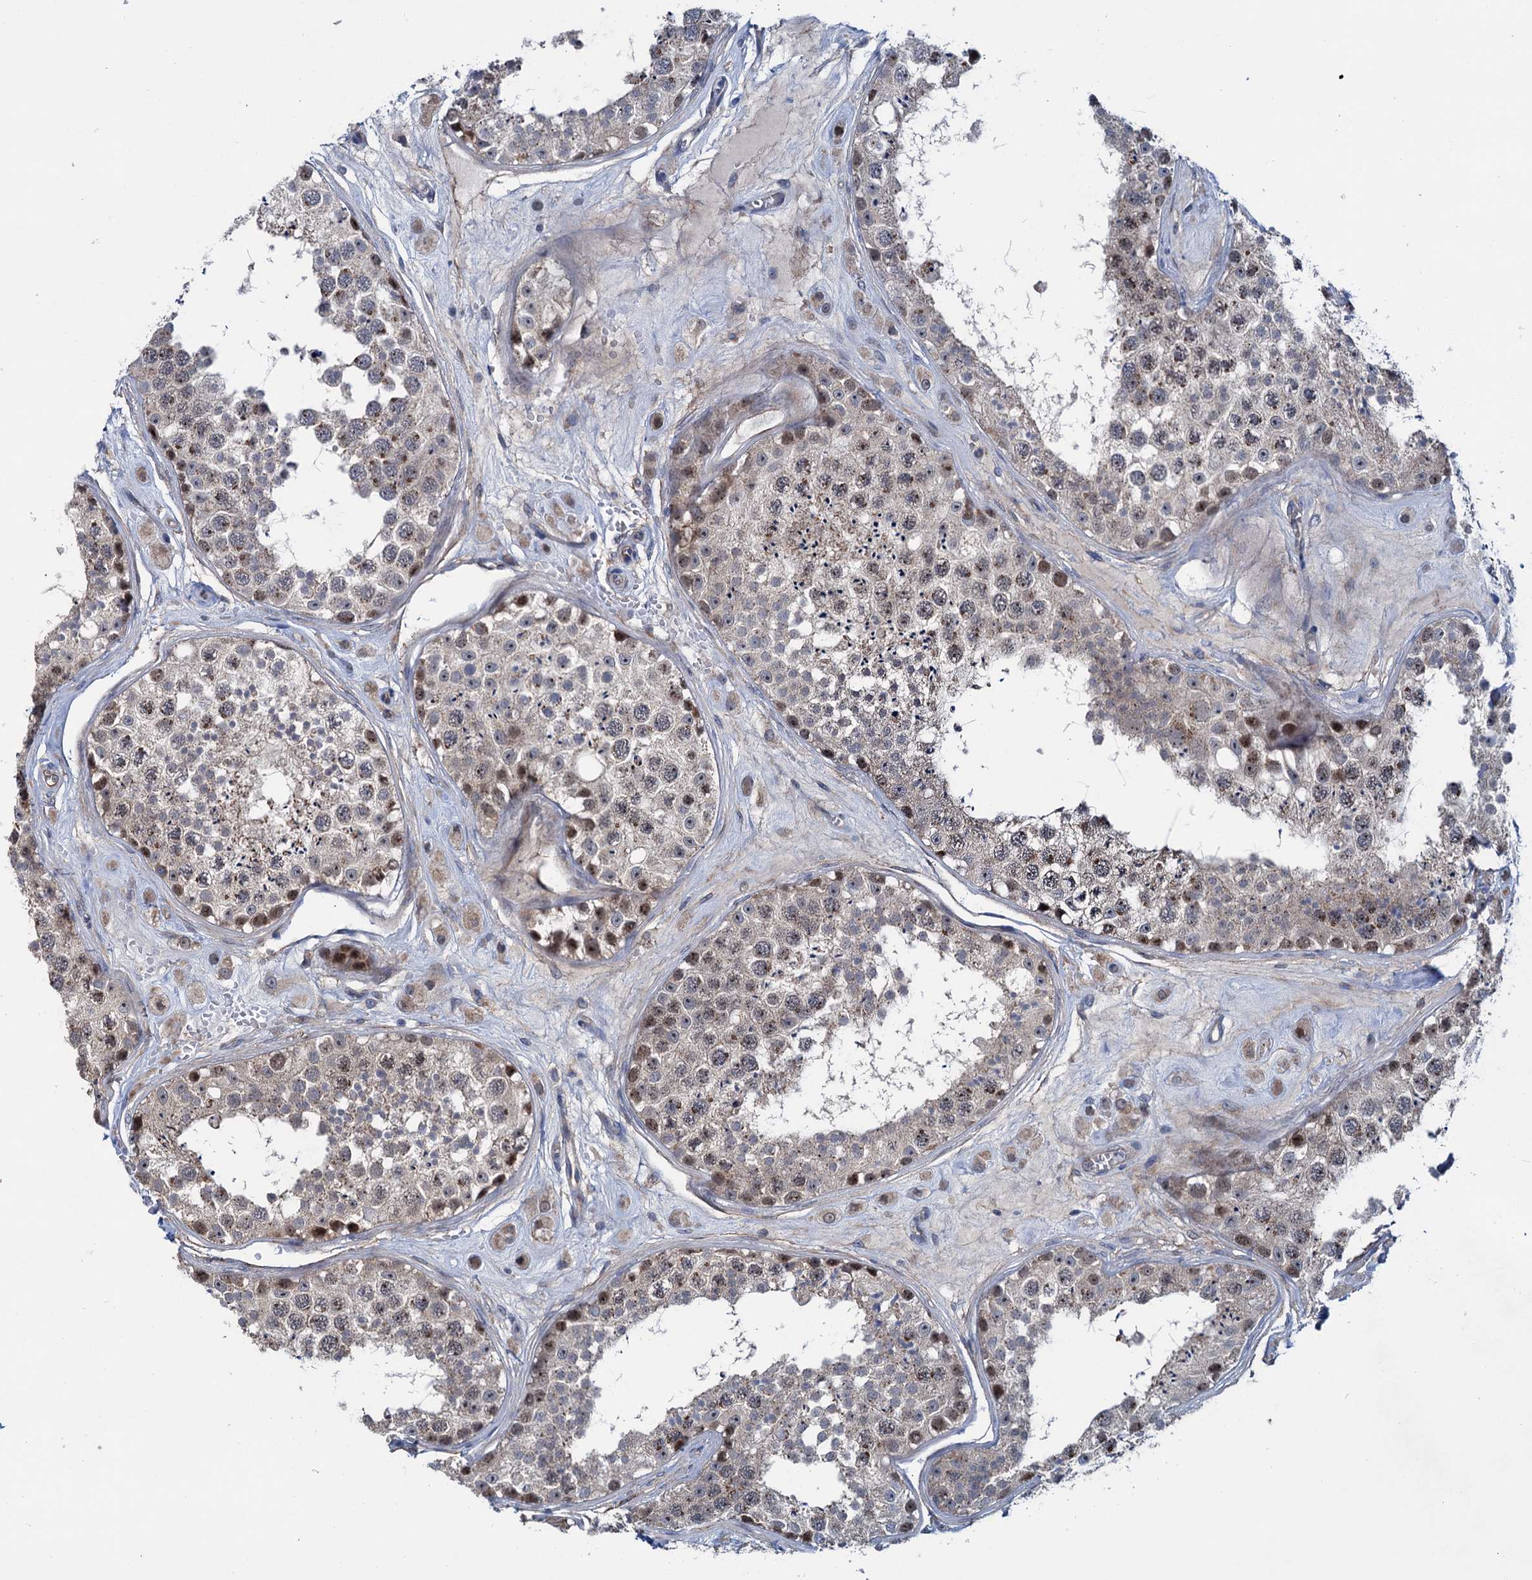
{"staining": {"intensity": "moderate", "quantity": "<25%", "location": "cytoplasmic/membranous,nuclear"}, "tissue": "testis", "cell_type": "Cells in seminiferous ducts", "image_type": "normal", "snomed": [{"axis": "morphology", "description": "Normal tissue, NOS"}, {"axis": "topography", "description": "Testis"}], "caption": "Testis was stained to show a protein in brown. There is low levels of moderate cytoplasmic/membranous,nuclear expression in approximately <25% of cells in seminiferous ducts. (brown staining indicates protein expression, while blue staining denotes nuclei).", "gene": "EYA4", "patient": {"sex": "male", "age": 25}}